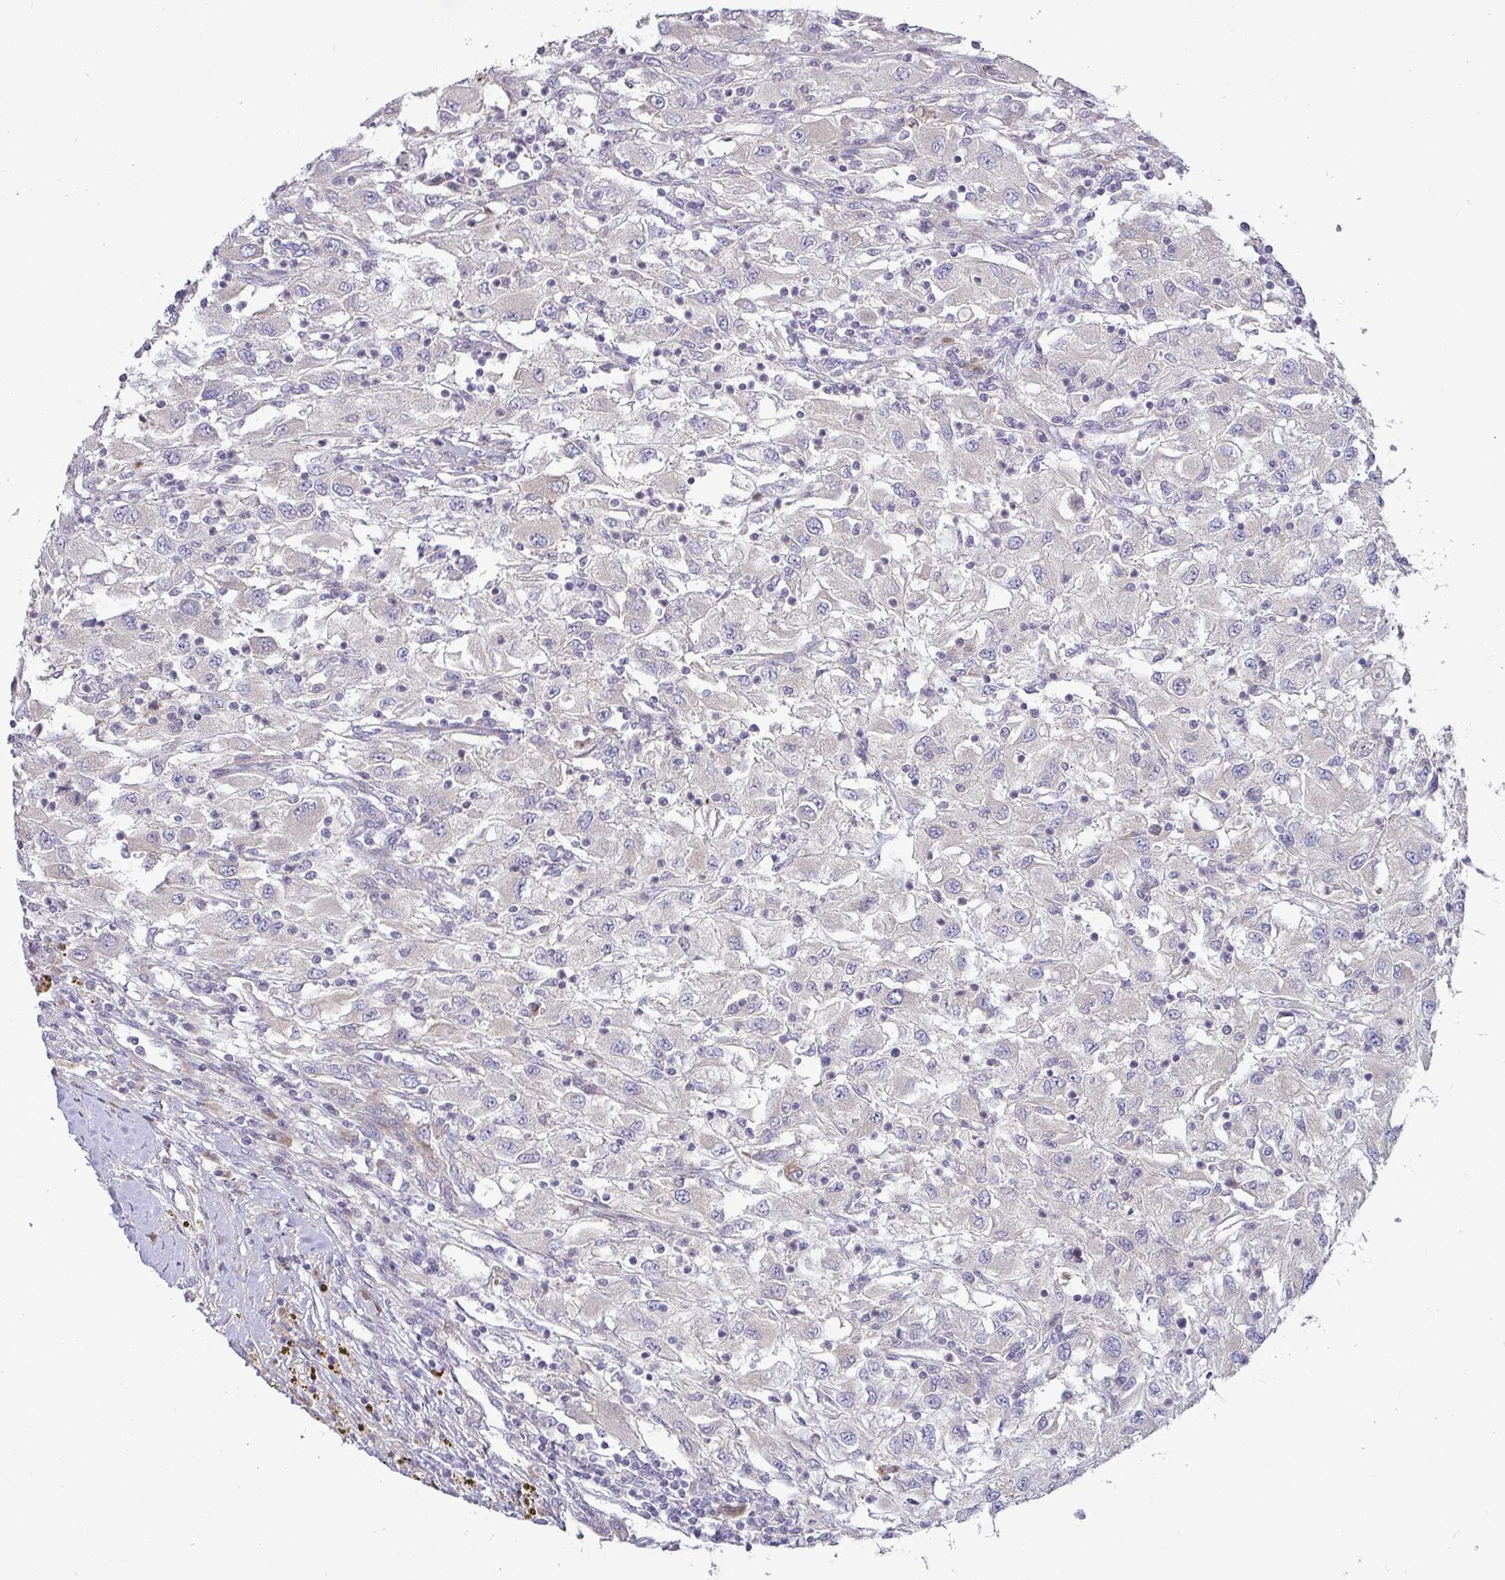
{"staining": {"intensity": "negative", "quantity": "none", "location": "none"}, "tissue": "renal cancer", "cell_type": "Tumor cells", "image_type": "cancer", "snomed": [{"axis": "morphology", "description": "Adenocarcinoma, NOS"}, {"axis": "topography", "description": "Kidney"}], "caption": "A photomicrograph of human renal cancer is negative for staining in tumor cells.", "gene": "SH2D1B", "patient": {"sex": "female", "age": 67}}